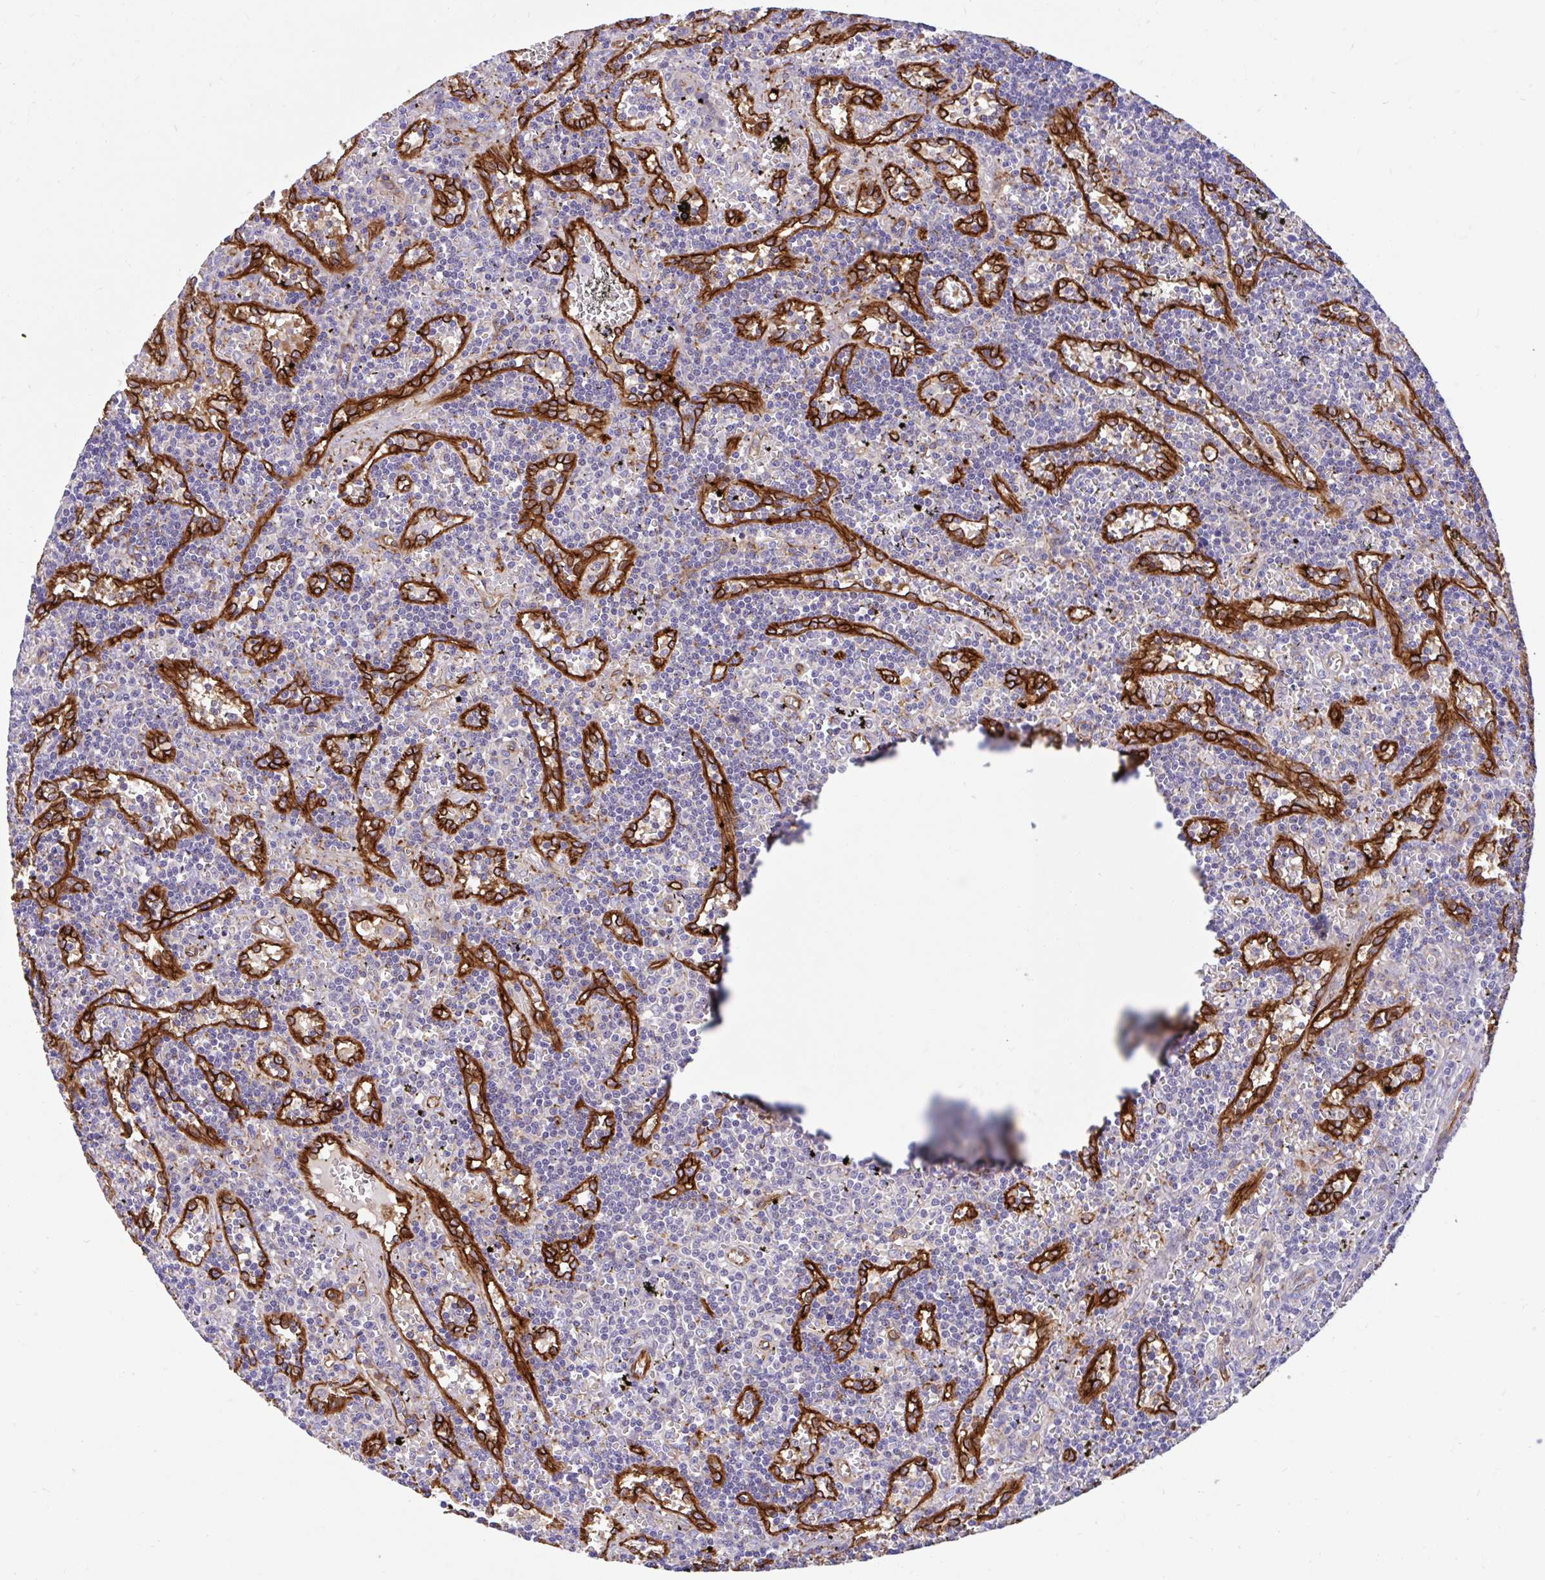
{"staining": {"intensity": "negative", "quantity": "none", "location": "none"}, "tissue": "lymphoma", "cell_type": "Tumor cells", "image_type": "cancer", "snomed": [{"axis": "morphology", "description": "Malignant lymphoma, non-Hodgkin's type, Low grade"}, {"axis": "topography", "description": "Spleen"}], "caption": "A micrograph of human lymphoma is negative for staining in tumor cells. (DAB immunohistochemistry (IHC), high magnification).", "gene": "ESPNL", "patient": {"sex": "male", "age": 60}}